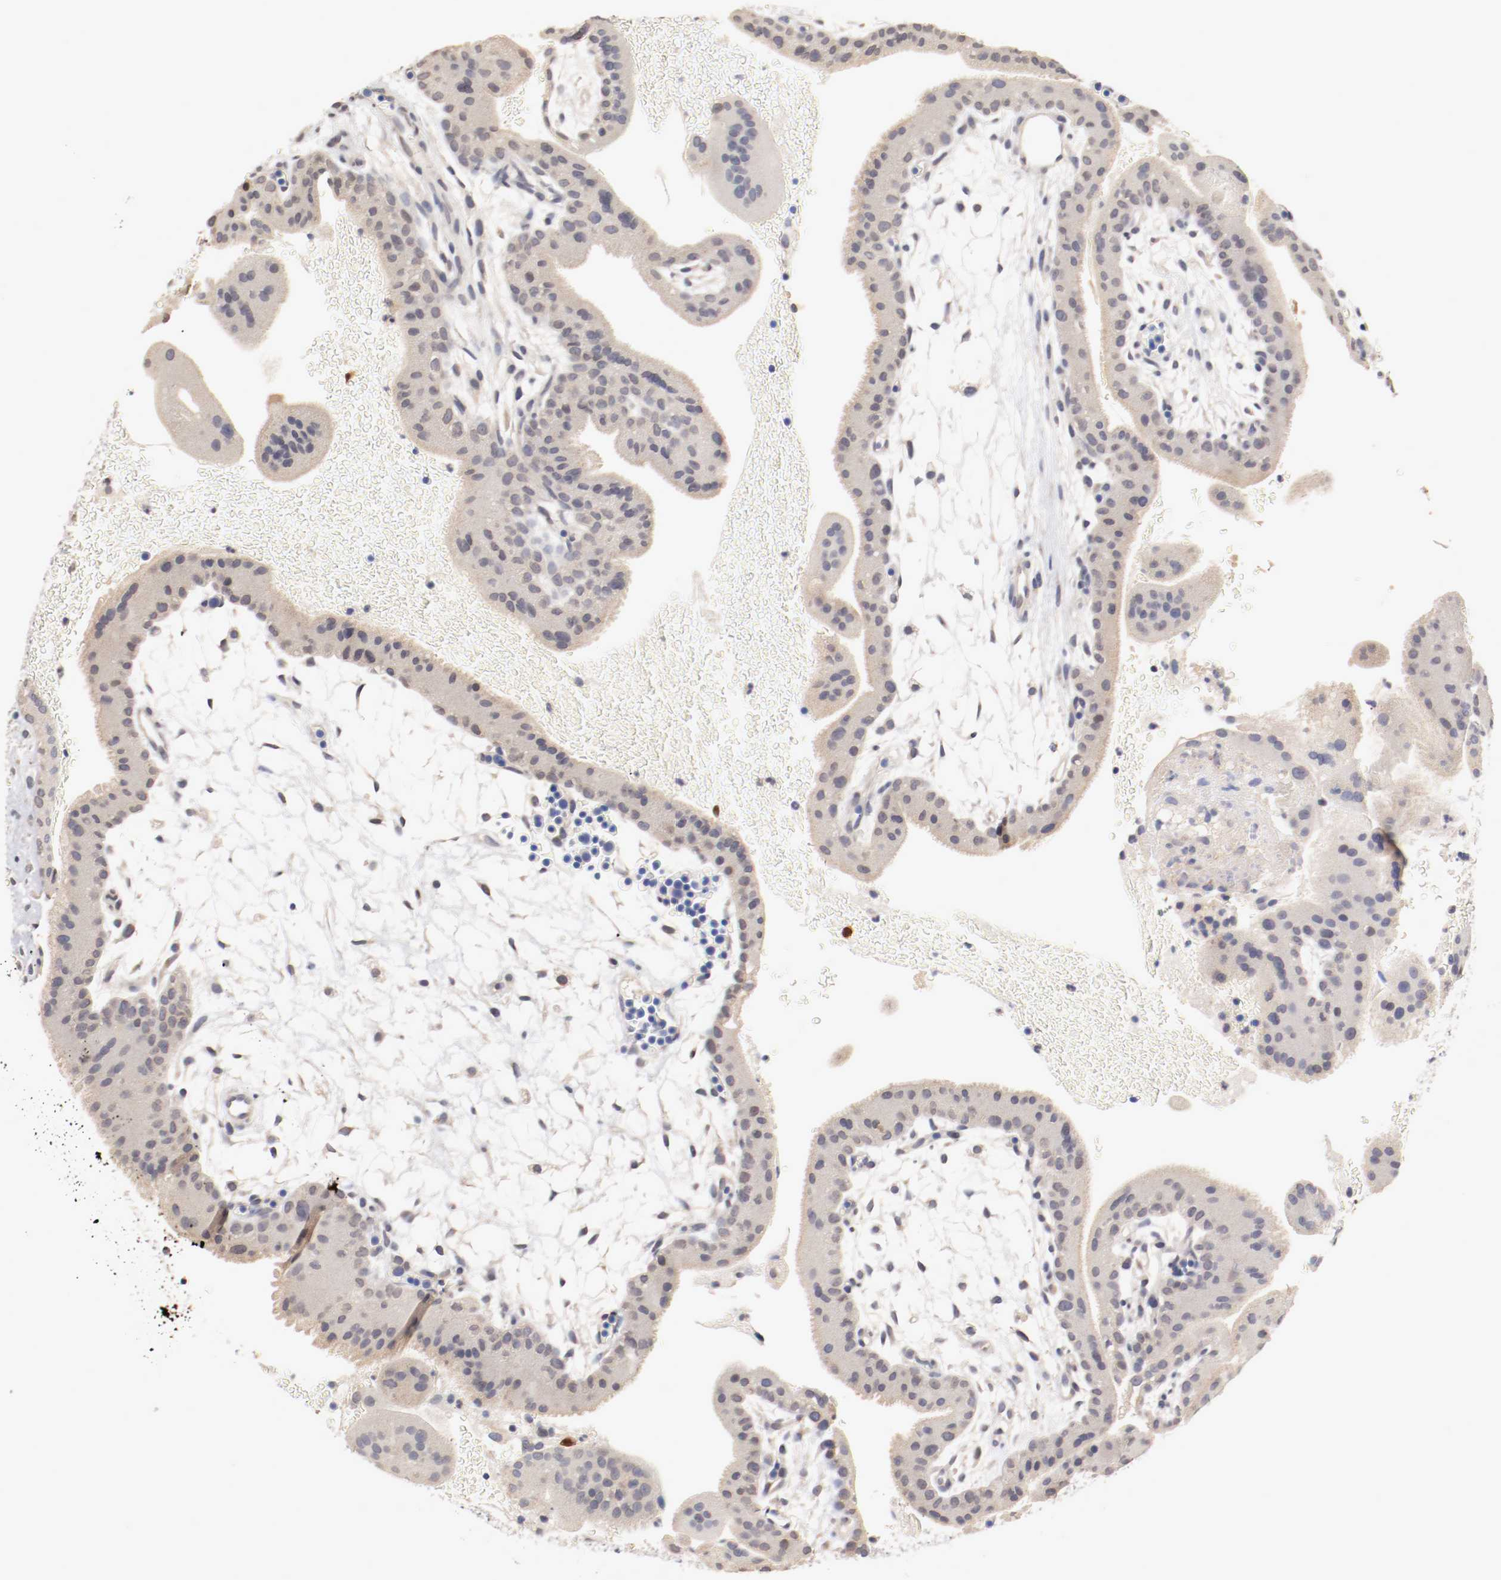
{"staining": {"intensity": "negative", "quantity": "none", "location": "none"}, "tissue": "placenta", "cell_type": "Decidual cells", "image_type": "normal", "snomed": [{"axis": "morphology", "description": "Normal tissue, NOS"}, {"axis": "topography", "description": "Placenta"}], "caption": "A histopathology image of placenta stained for a protein demonstrates no brown staining in decidual cells. (Stains: DAB immunohistochemistry (IHC) with hematoxylin counter stain, Microscopy: brightfield microscopy at high magnification).", "gene": "CEBPE", "patient": {"sex": "female", "age": 19}}